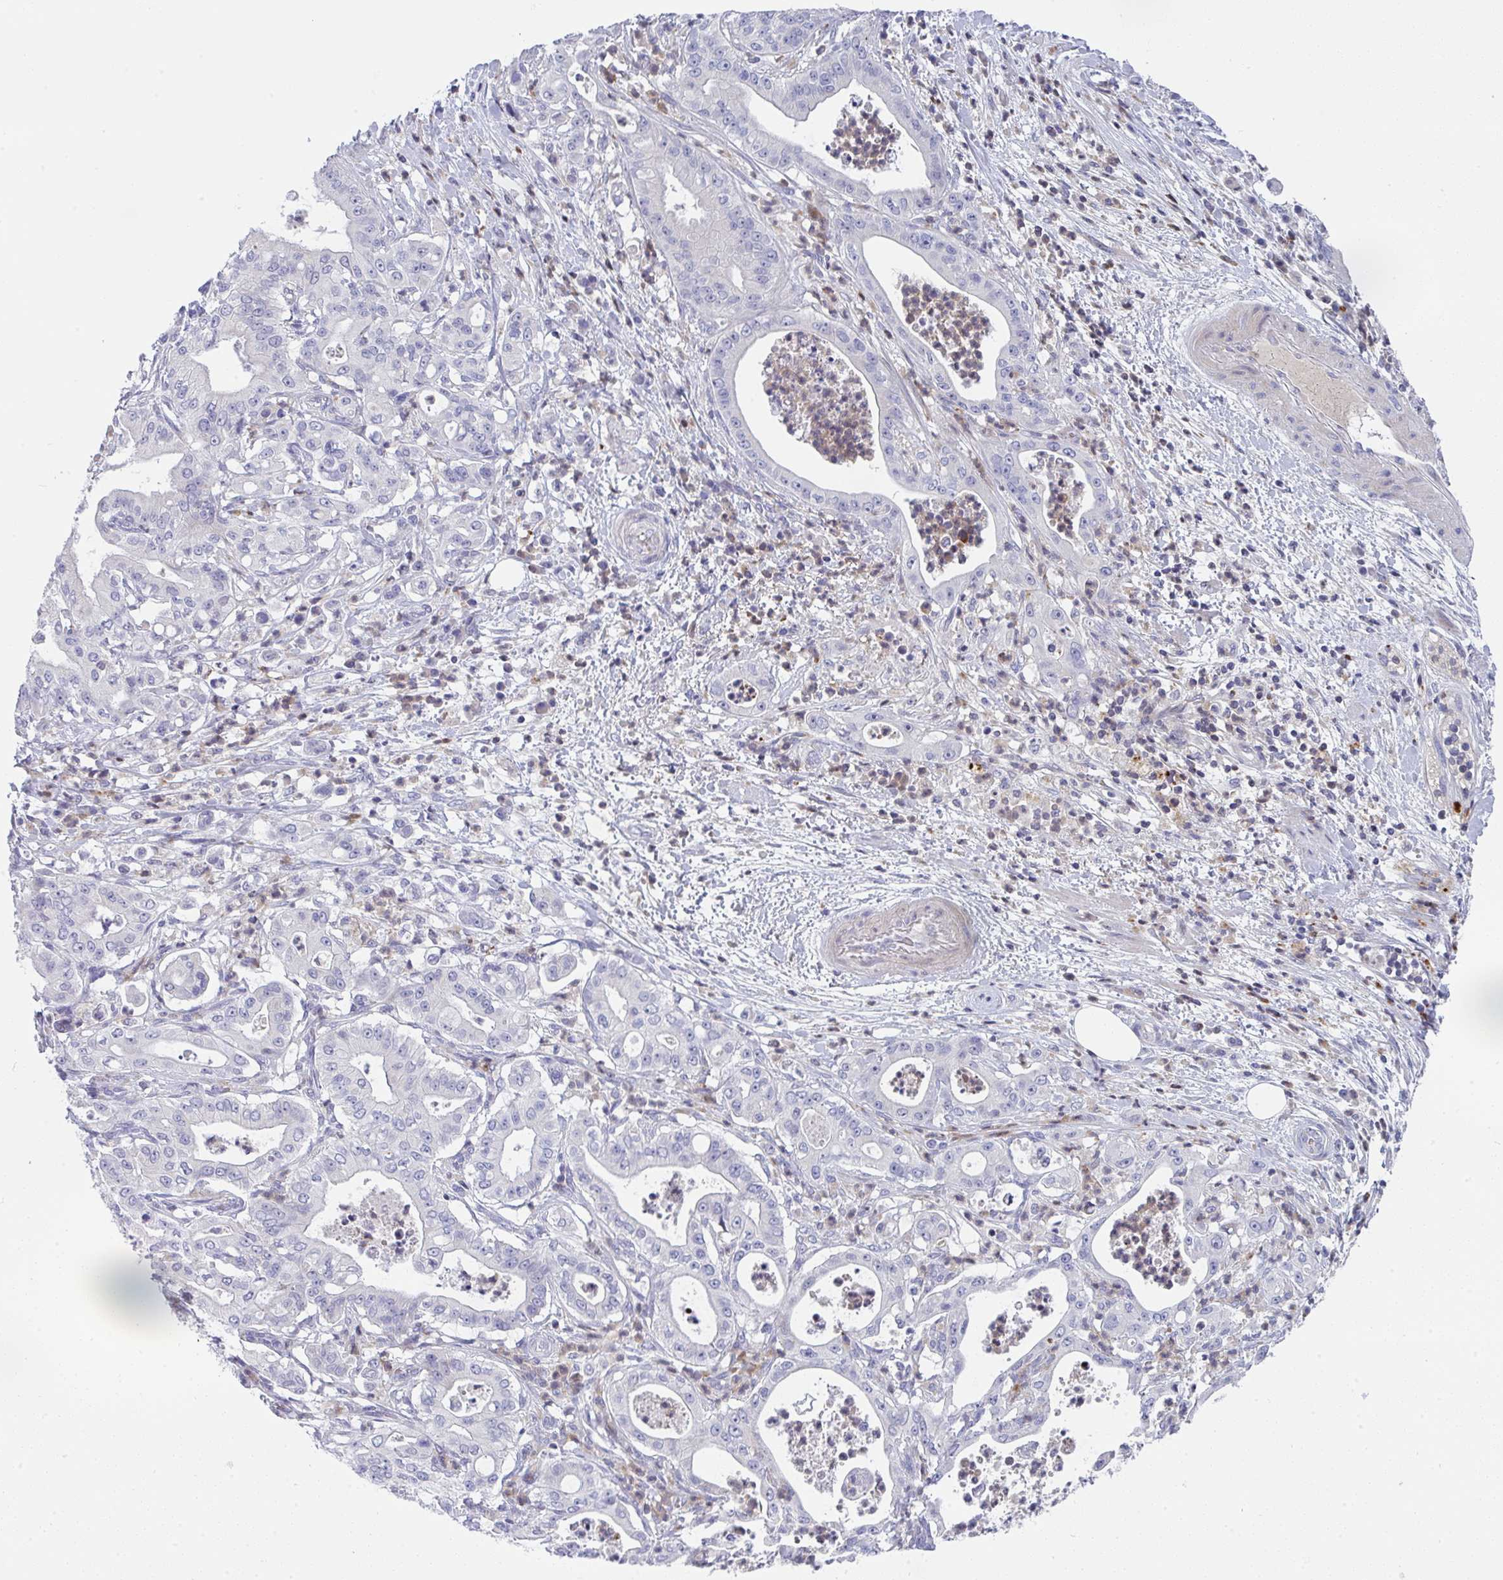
{"staining": {"intensity": "negative", "quantity": "none", "location": "none"}, "tissue": "pancreatic cancer", "cell_type": "Tumor cells", "image_type": "cancer", "snomed": [{"axis": "morphology", "description": "Adenocarcinoma, NOS"}, {"axis": "topography", "description": "Pancreas"}], "caption": "Immunohistochemistry (IHC) micrograph of neoplastic tissue: pancreatic adenocarcinoma stained with DAB reveals no significant protein expression in tumor cells.", "gene": "AOC2", "patient": {"sex": "male", "age": 71}}